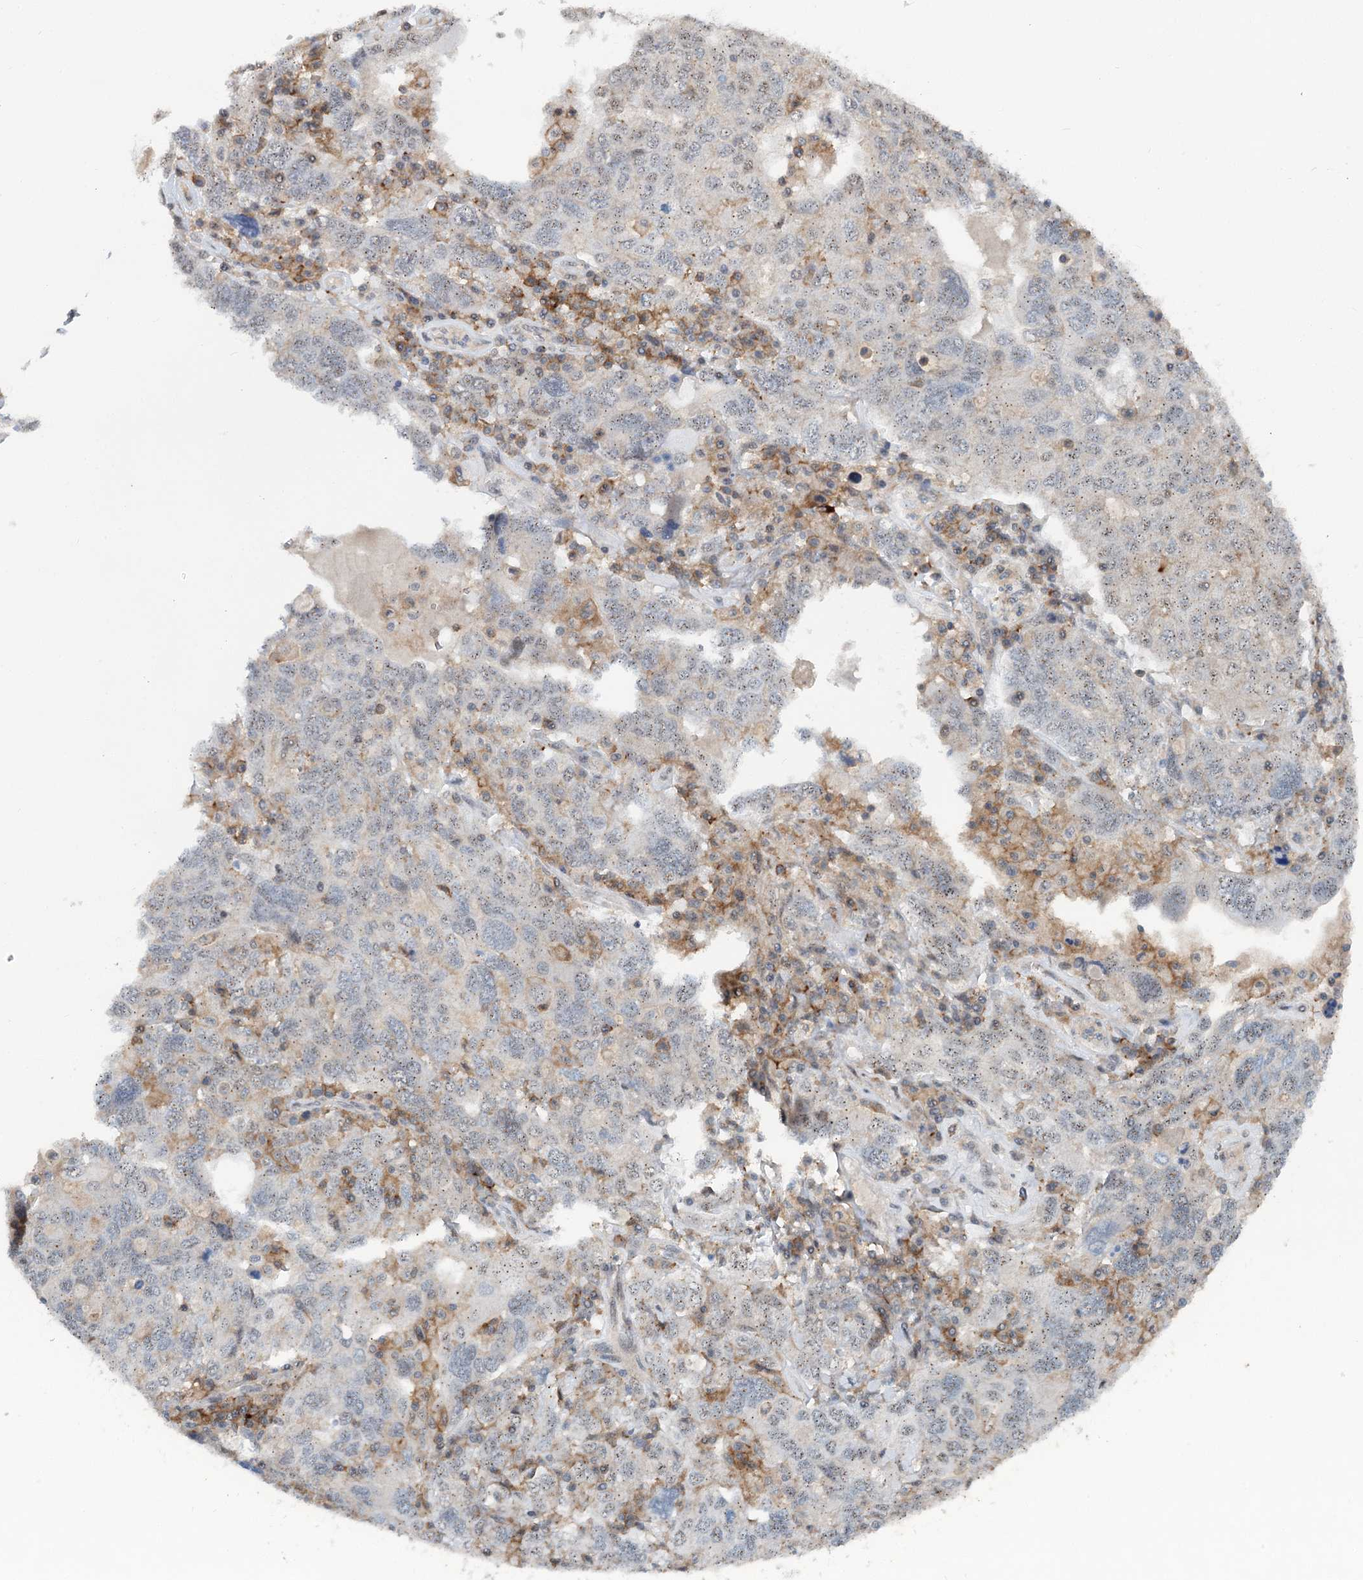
{"staining": {"intensity": "weak", "quantity": "25%-75%", "location": "nuclear"}, "tissue": "ovarian cancer", "cell_type": "Tumor cells", "image_type": "cancer", "snomed": [{"axis": "morphology", "description": "Carcinoma, endometroid"}, {"axis": "topography", "description": "Ovary"}], "caption": "Ovarian cancer stained with a protein marker shows weak staining in tumor cells.", "gene": "CDC42SE2", "patient": {"sex": "female", "age": 62}}